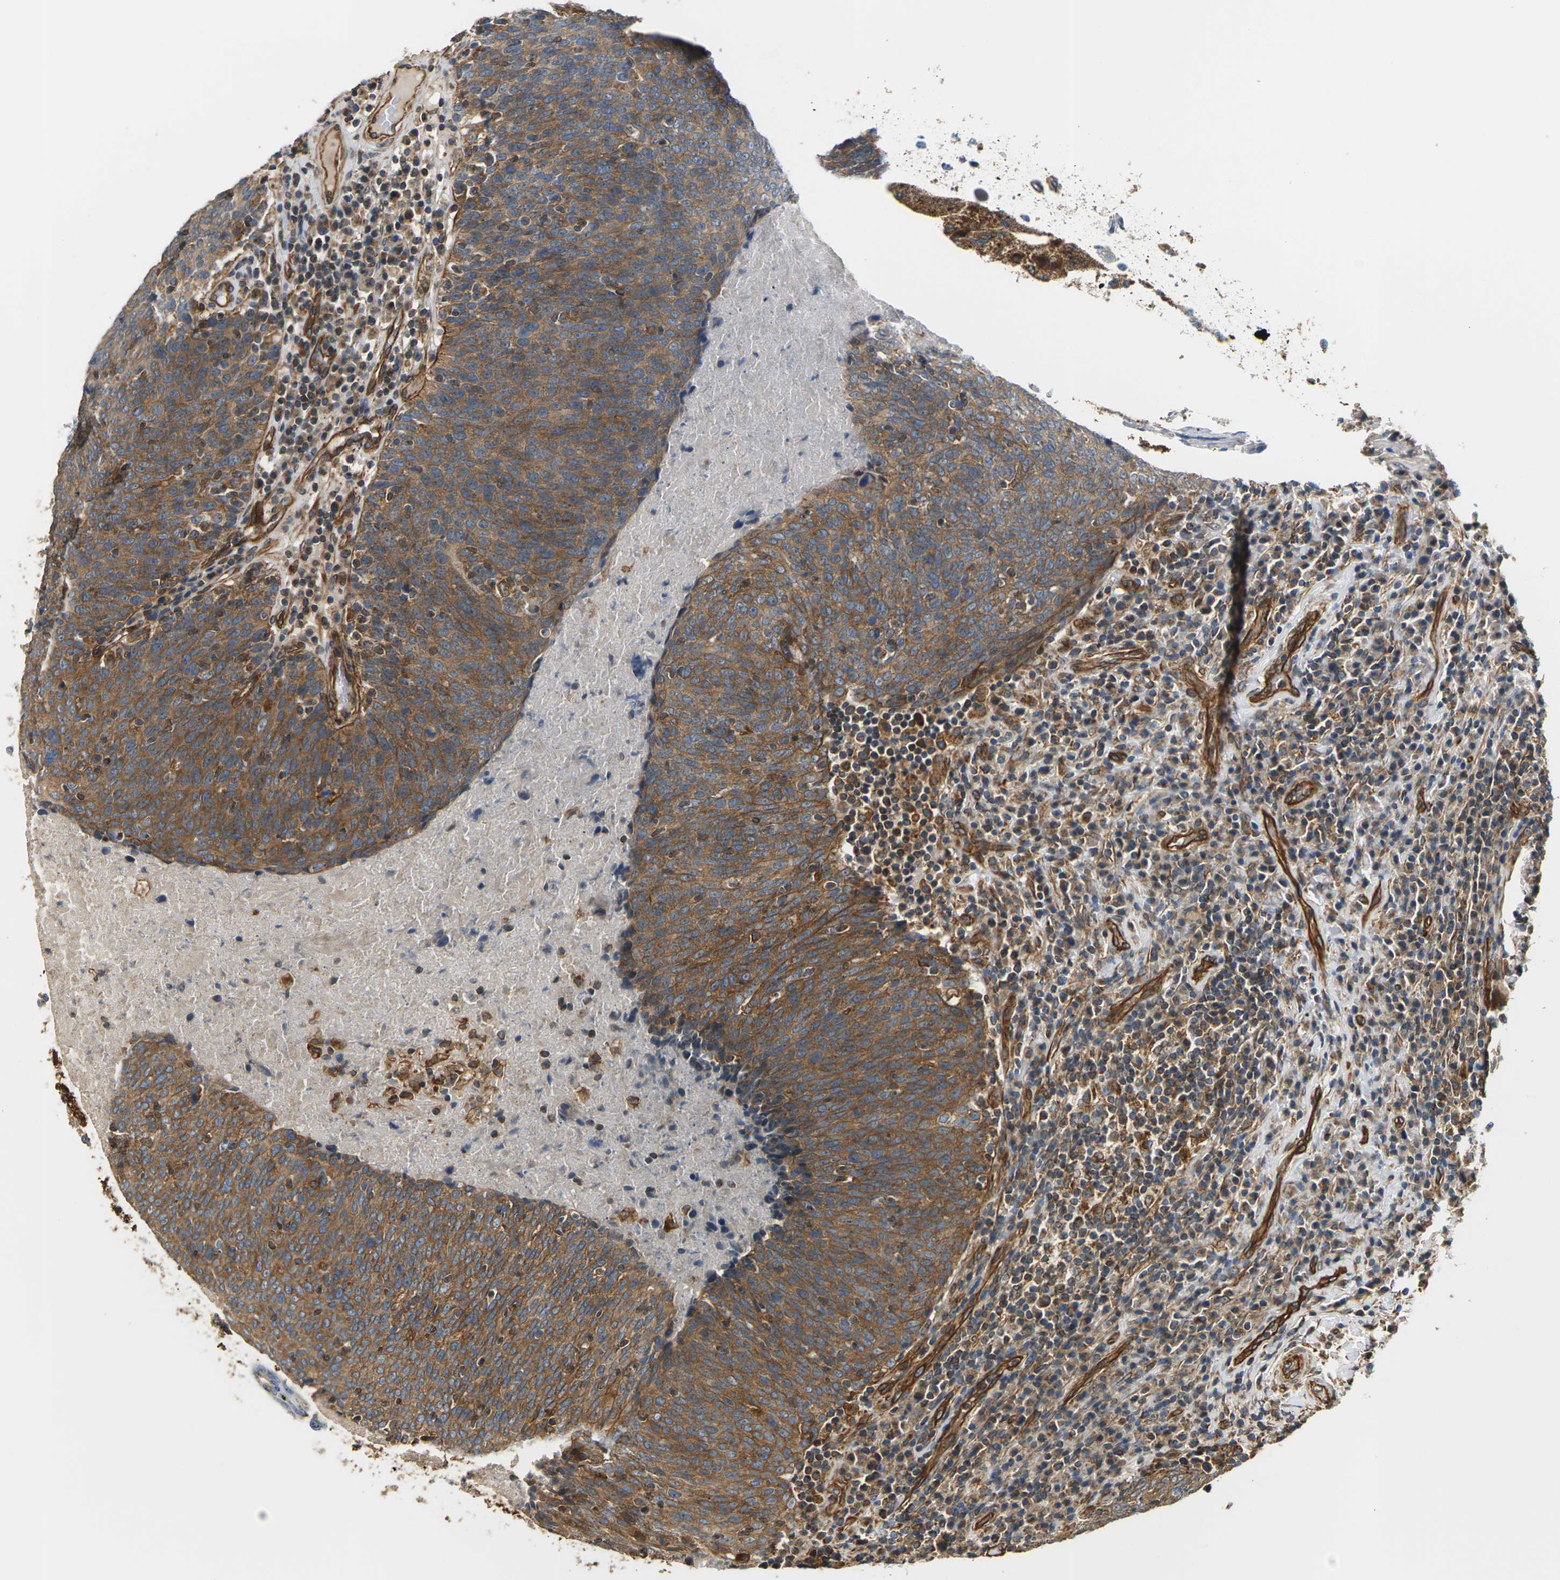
{"staining": {"intensity": "moderate", "quantity": ">75%", "location": "cytoplasmic/membranous"}, "tissue": "head and neck cancer", "cell_type": "Tumor cells", "image_type": "cancer", "snomed": [{"axis": "morphology", "description": "Squamous cell carcinoma, NOS"}, {"axis": "morphology", "description": "Squamous cell carcinoma, metastatic, NOS"}, {"axis": "topography", "description": "Lymph node"}, {"axis": "topography", "description": "Head-Neck"}], "caption": "This is a photomicrograph of immunohistochemistry staining of metastatic squamous cell carcinoma (head and neck), which shows moderate positivity in the cytoplasmic/membranous of tumor cells.", "gene": "PCDHB4", "patient": {"sex": "male", "age": 62}}